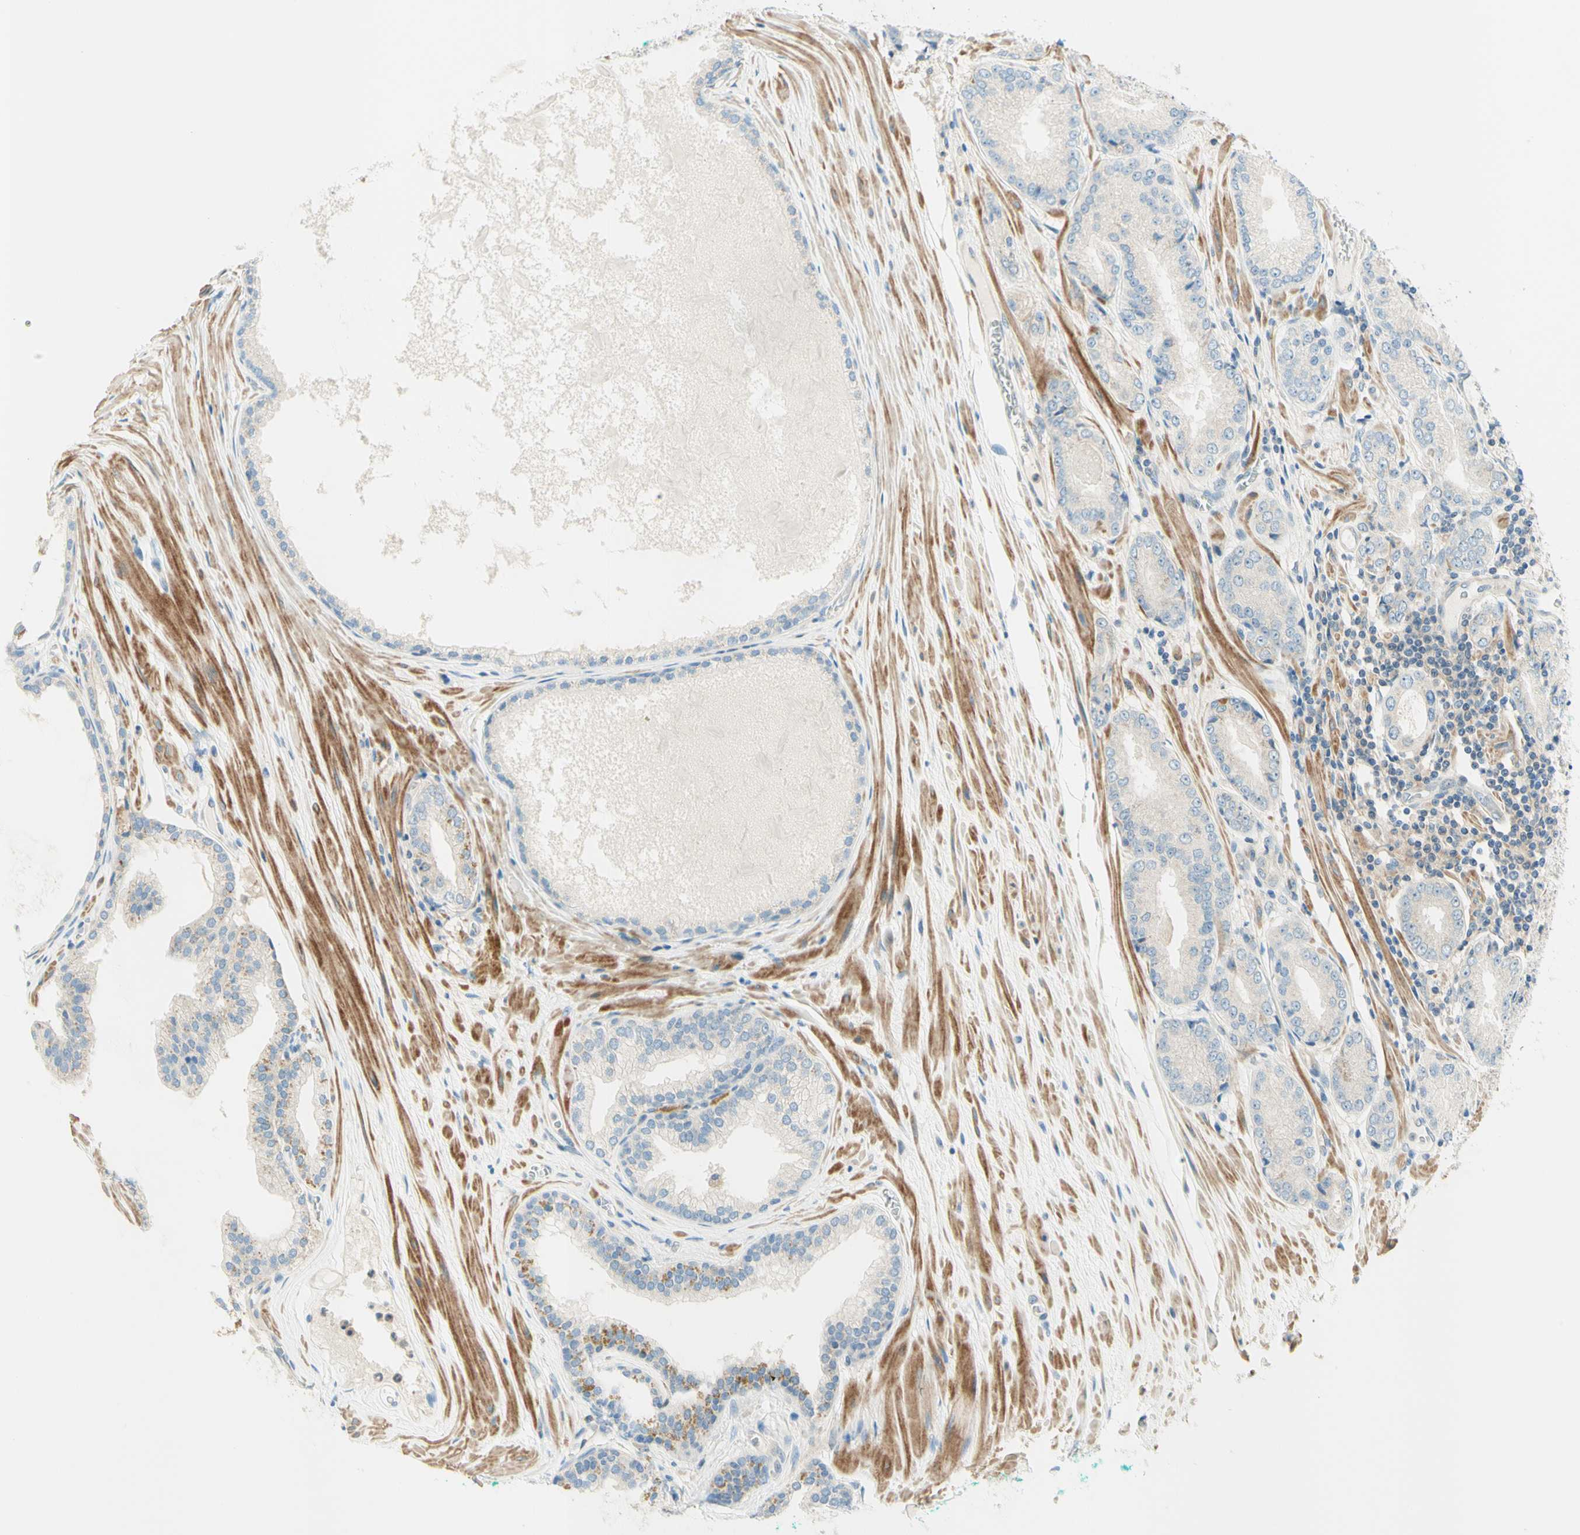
{"staining": {"intensity": "negative", "quantity": "none", "location": "none"}, "tissue": "prostate cancer", "cell_type": "Tumor cells", "image_type": "cancer", "snomed": [{"axis": "morphology", "description": "Adenocarcinoma, High grade"}, {"axis": "topography", "description": "Prostate"}], "caption": "A high-resolution micrograph shows immunohistochemistry staining of prostate high-grade adenocarcinoma, which shows no significant positivity in tumor cells.", "gene": "PROM1", "patient": {"sex": "male", "age": 59}}